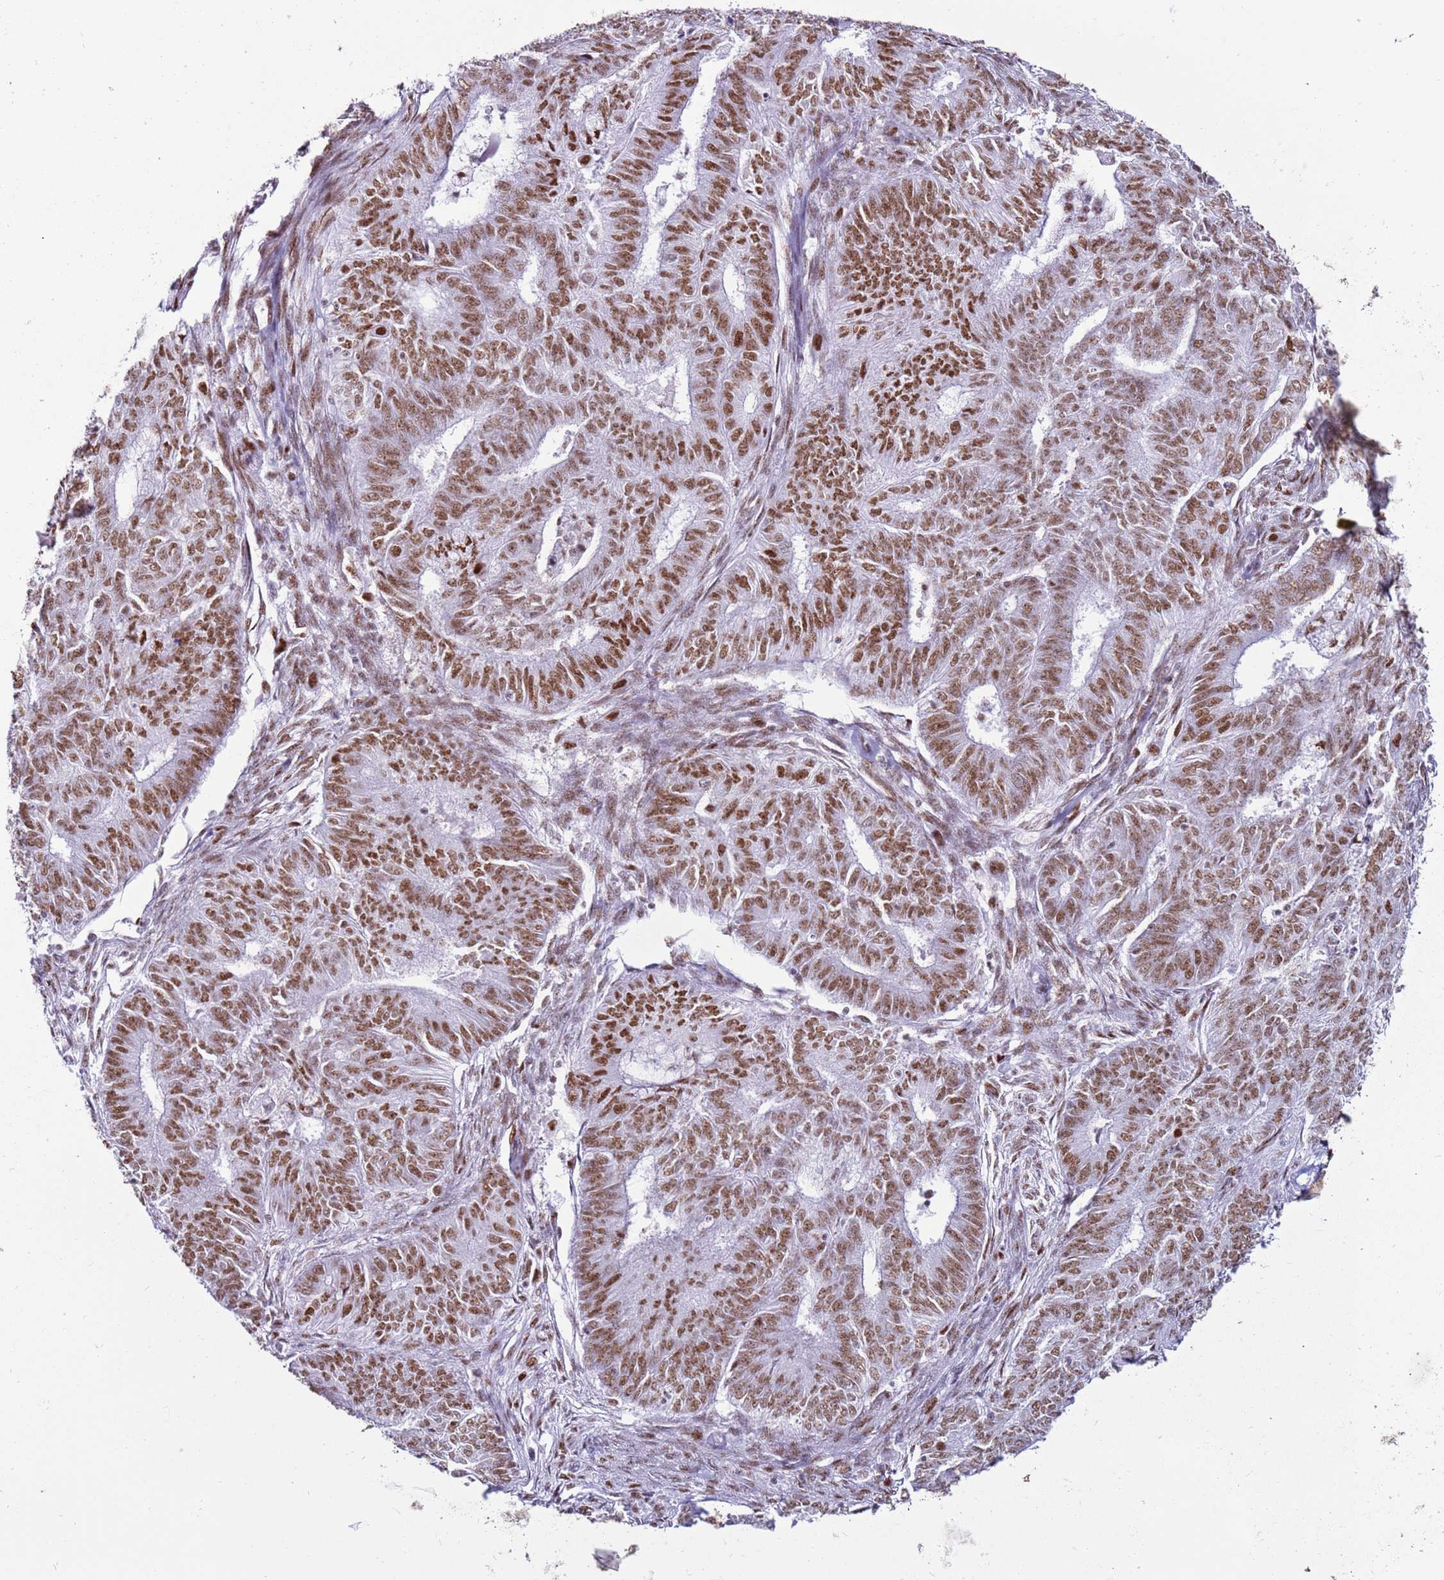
{"staining": {"intensity": "moderate", "quantity": ">75%", "location": "nuclear"}, "tissue": "endometrial cancer", "cell_type": "Tumor cells", "image_type": "cancer", "snomed": [{"axis": "morphology", "description": "Adenocarcinoma, NOS"}, {"axis": "topography", "description": "Endometrium"}], "caption": "Immunohistochemical staining of human endometrial cancer exhibits moderate nuclear protein expression in about >75% of tumor cells. (IHC, brightfield microscopy, high magnification).", "gene": "KPNA4", "patient": {"sex": "female", "age": 62}}